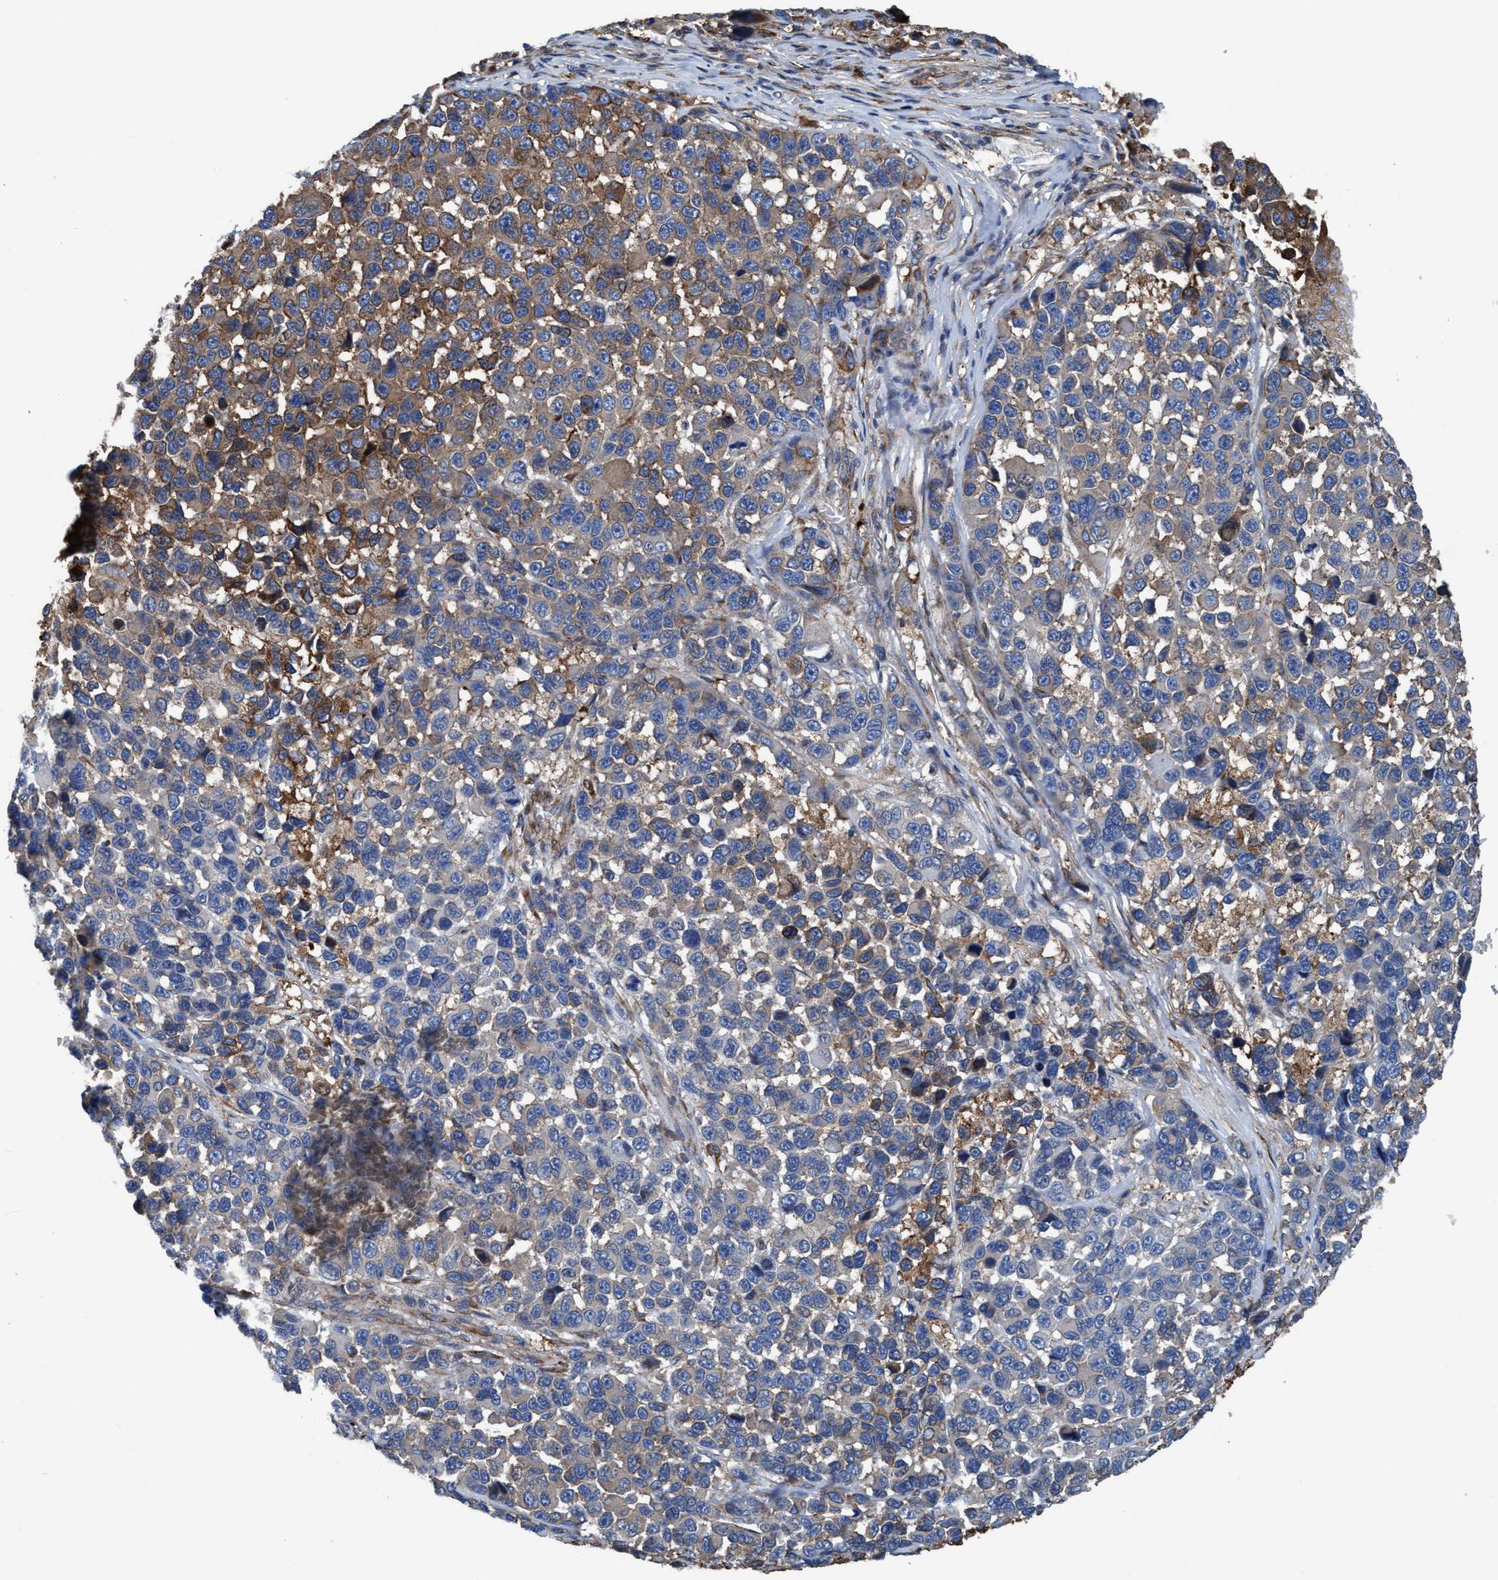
{"staining": {"intensity": "weak", "quantity": "25%-75%", "location": "cytoplasmic/membranous"}, "tissue": "melanoma", "cell_type": "Tumor cells", "image_type": "cancer", "snomed": [{"axis": "morphology", "description": "Malignant melanoma, NOS"}, {"axis": "topography", "description": "Skin"}], "caption": "This histopathology image exhibits IHC staining of melanoma, with low weak cytoplasmic/membranous expression in about 25%-75% of tumor cells.", "gene": "NMT1", "patient": {"sex": "male", "age": 53}}